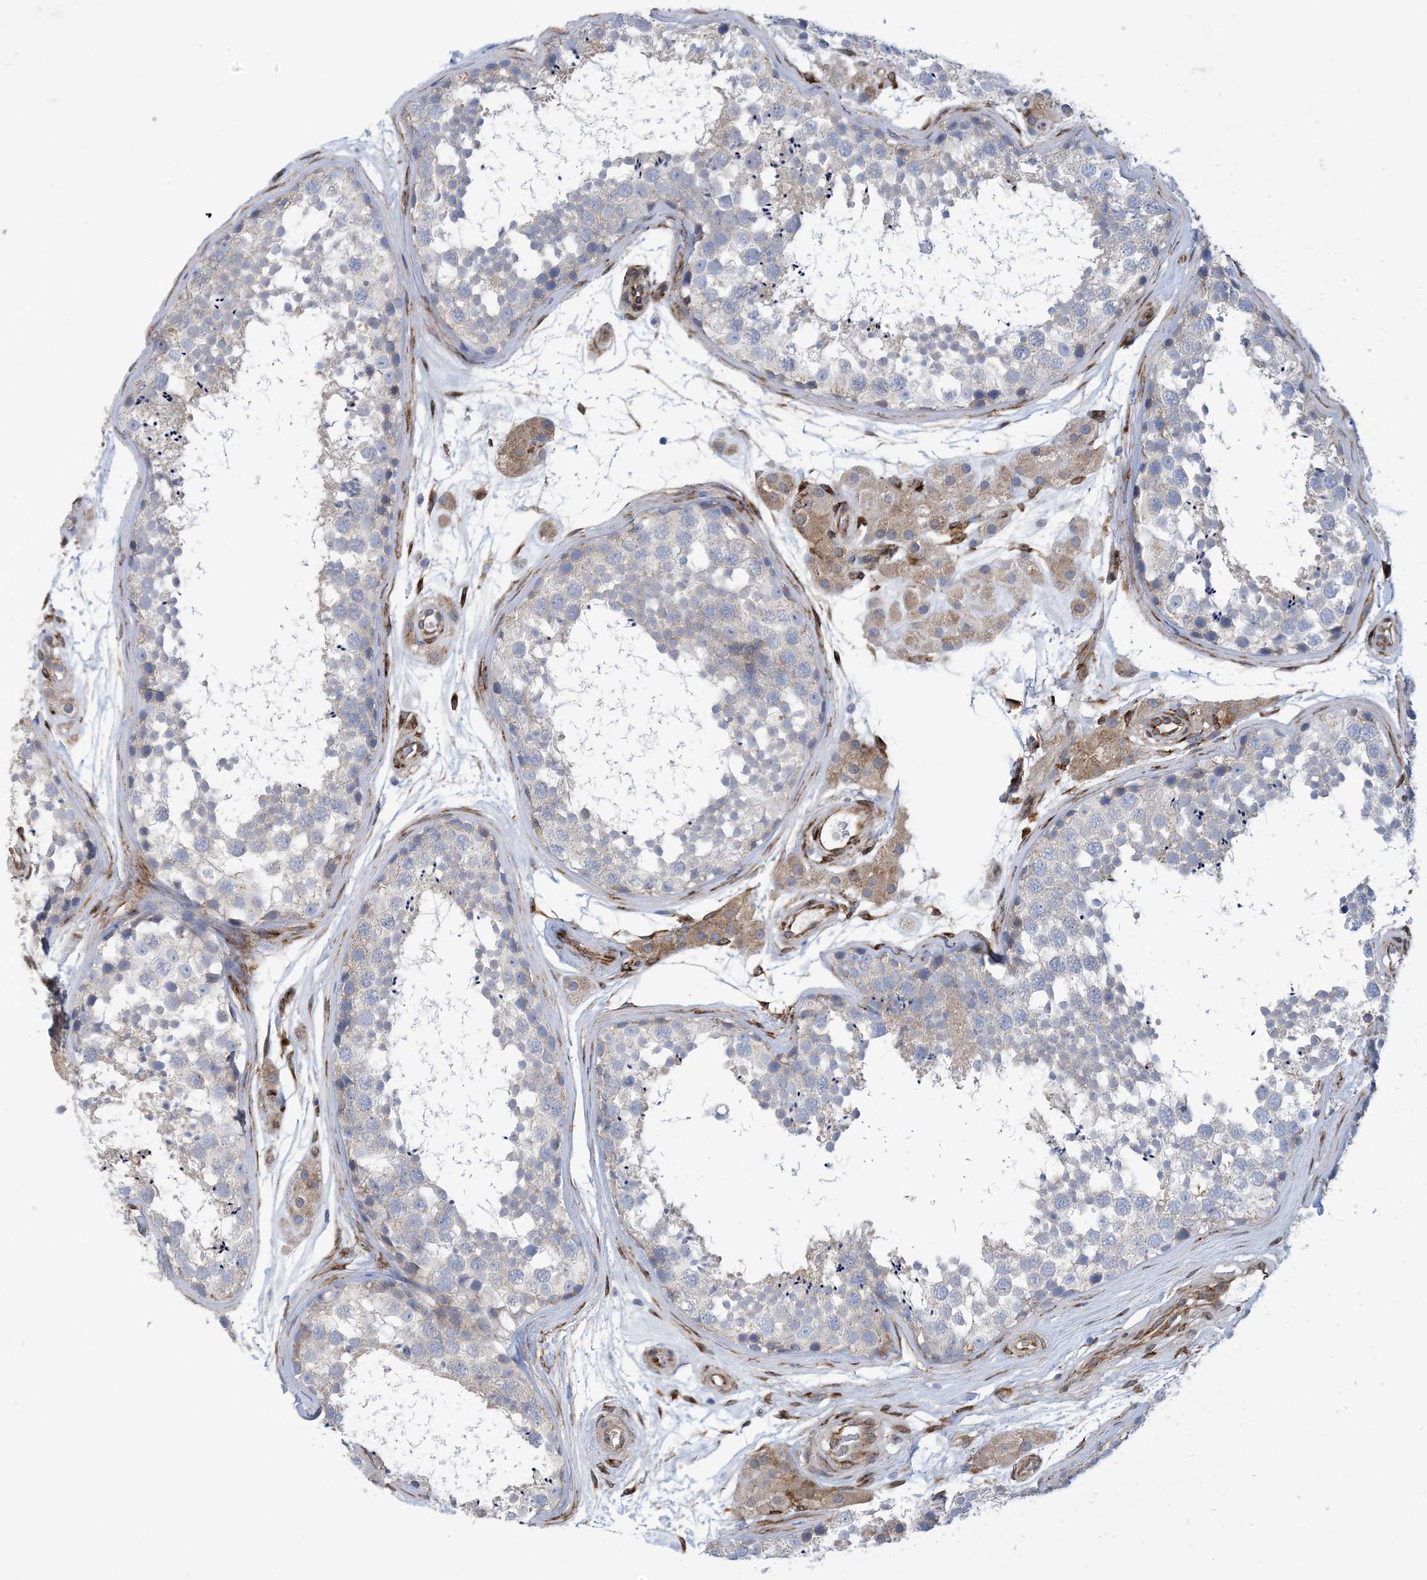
{"staining": {"intensity": "negative", "quantity": "none", "location": "none"}, "tissue": "testis", "cell_type": "Cells in seminiferous ducts", "image_type": "normal", "snomed": [{"axis": "morphology", "description": "Normal tissue, NOS"}, {"axis": "topography", "description": "Testis"}], "caption": "Immunohistochemistry (IHC) image of normal testis stained for a protein (brown), which demonstrates no staining in cells in seminiferous ducts. Nuclei are stained in blue.", "gene": "RBMS3", "patient": {"sex": "male", "age": 56}}